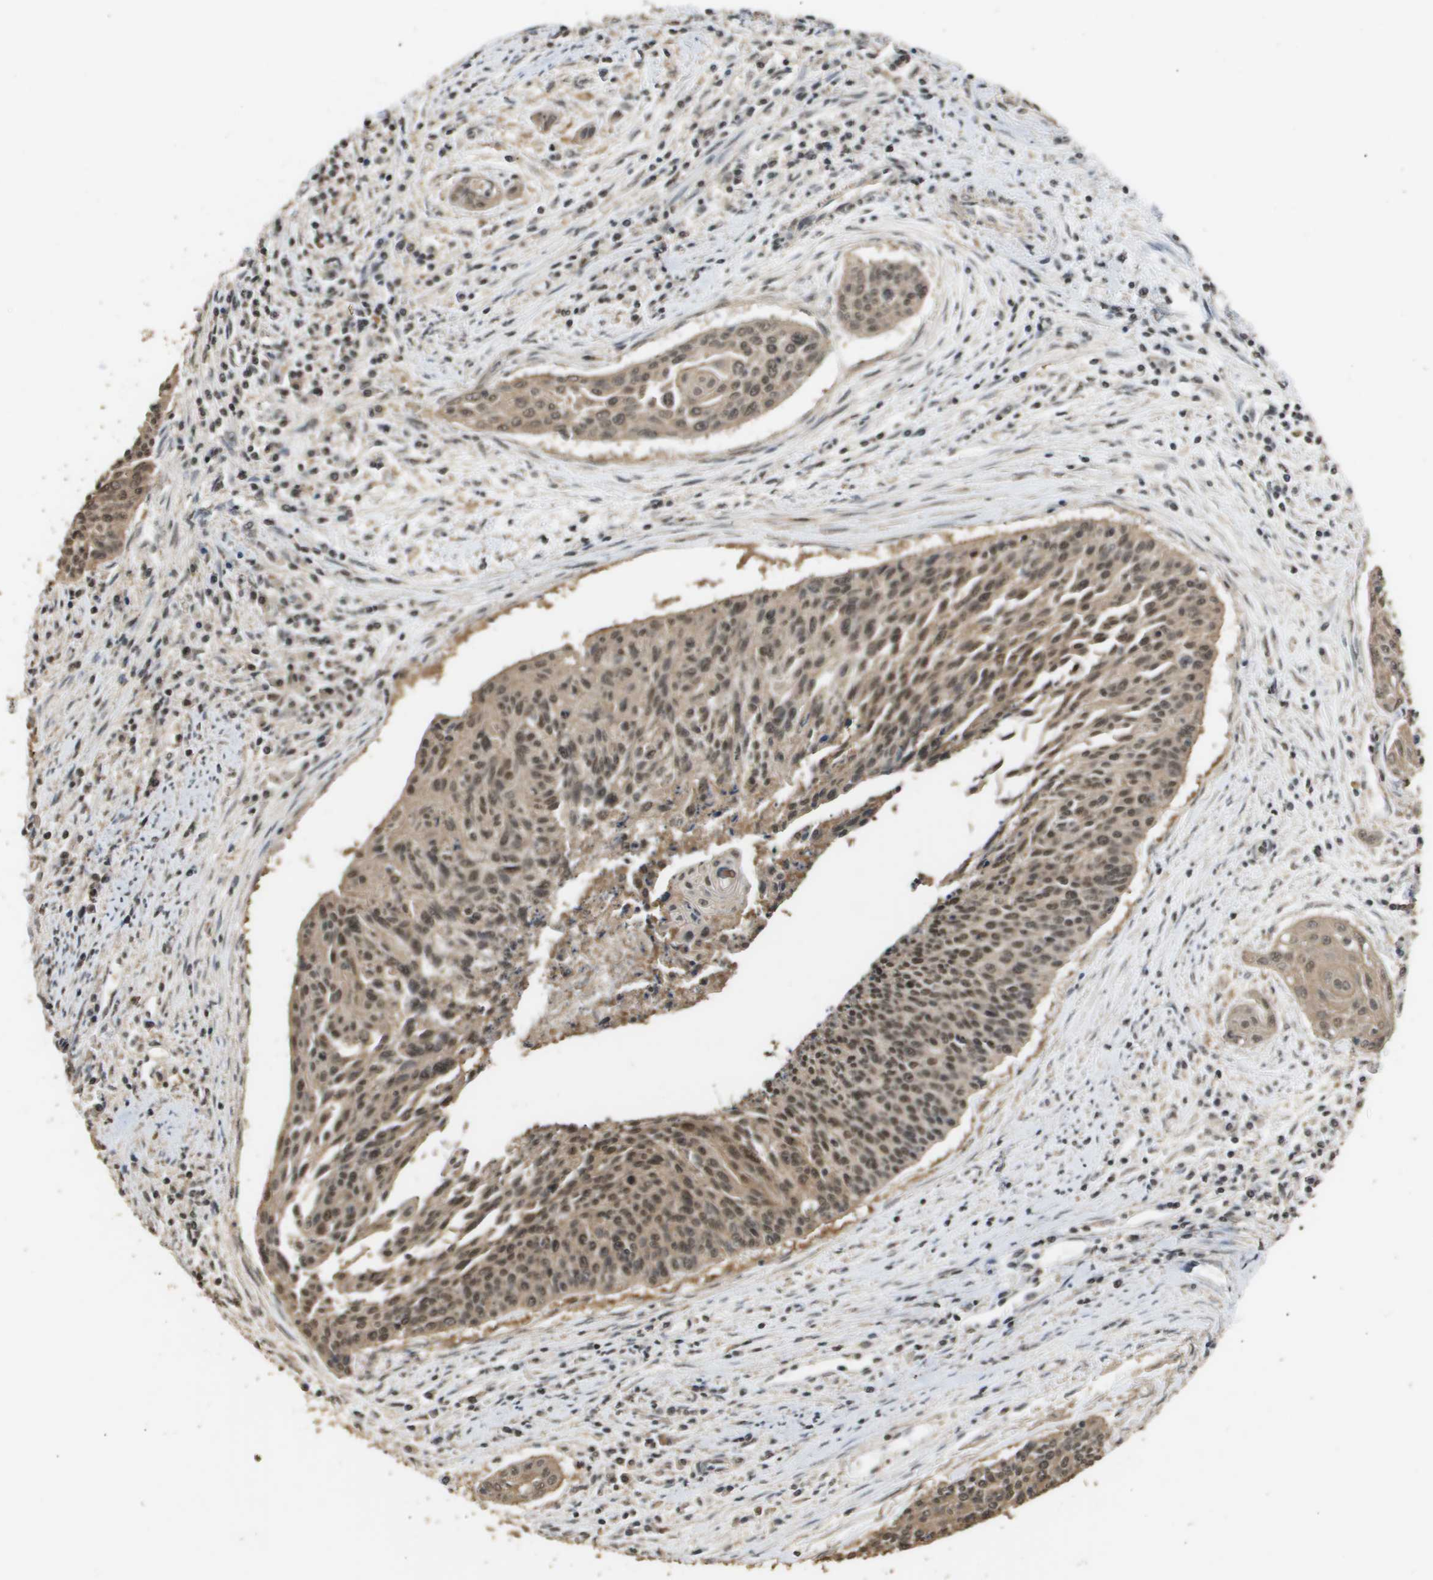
{"staining": {"intensity": "moderate", "quantity": ">75%", "location": "cytoplasmic/membranous,nuclear"}, "tissue": "cervical cancer", "cell_type": "Tumor cells", "image_type": "cancer", "snomed": [{"axis": "morphology", "description": "Squamous cell carcinoma, NOS"}, {"axis": "topography", "description": "Cervix"}], "caption": "Protein expression analysis of cervical squamous cell carcinoma reveals moderate cytoplasmic/membranous and nuclear staining in about >75% of tumor cells.", "gene": "ING1", "patient": {"sex": "female", "age": 55}}